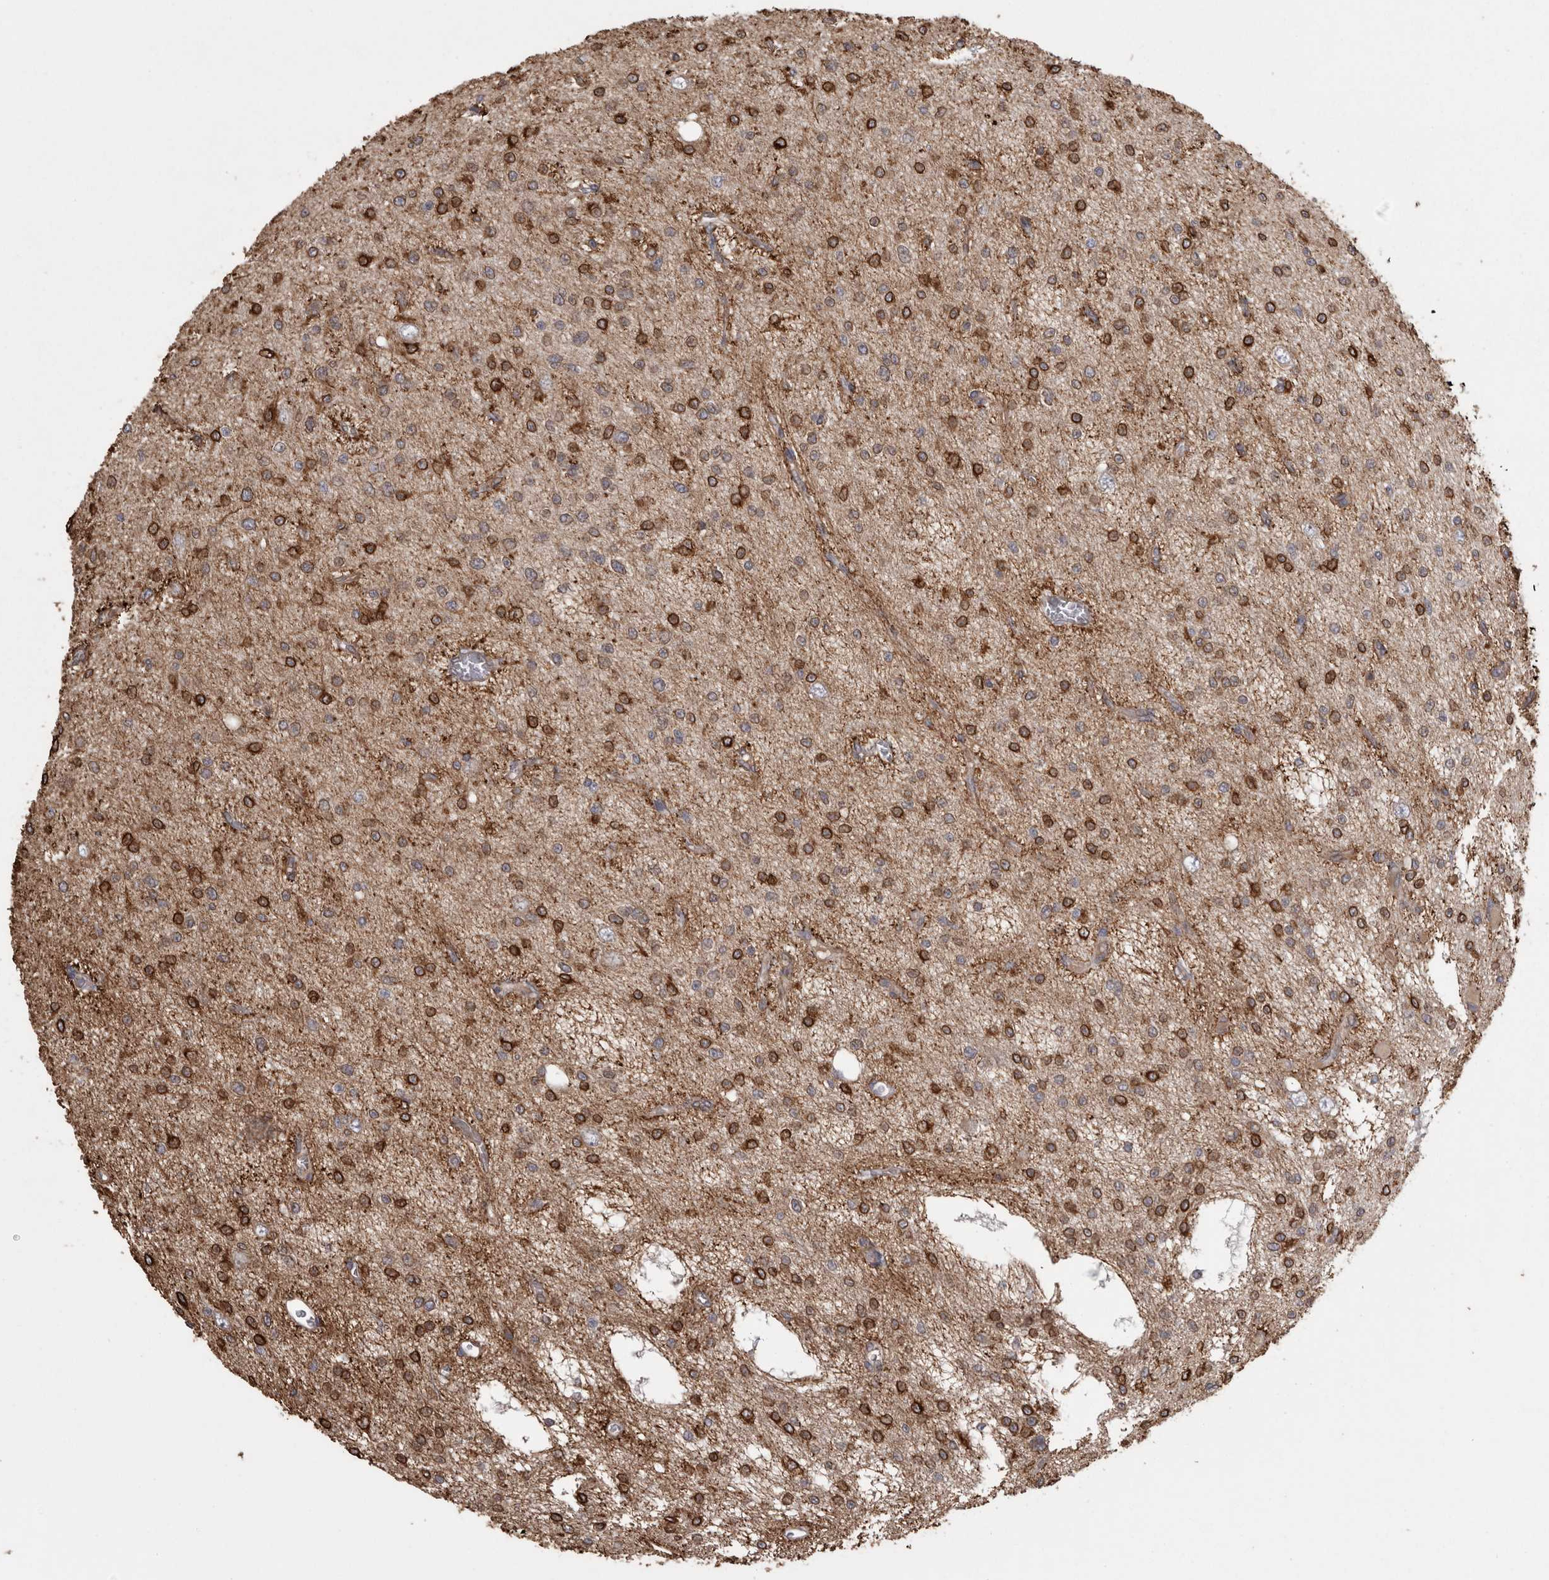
{"staining": {"intensity": "weak", "quantity": "25%-75%", "location": "cytoplasmic/membranous"}, "tissue": "glioma", "cell_type": "Tumor cells", "image_type": "cancer", "snomed": [{"axis": "morphology", "description": "Glioma, malignant, Low grade"}, {"axis": "topography", "description": "Brain"}], "caption": "A low amount of weak cytoplasmic/membranous positivity is present in approximately 25%-75% of tumor cells in glioma tissue.", "gene": "PON2", "patient": {"sex": "male", "age": 38}}